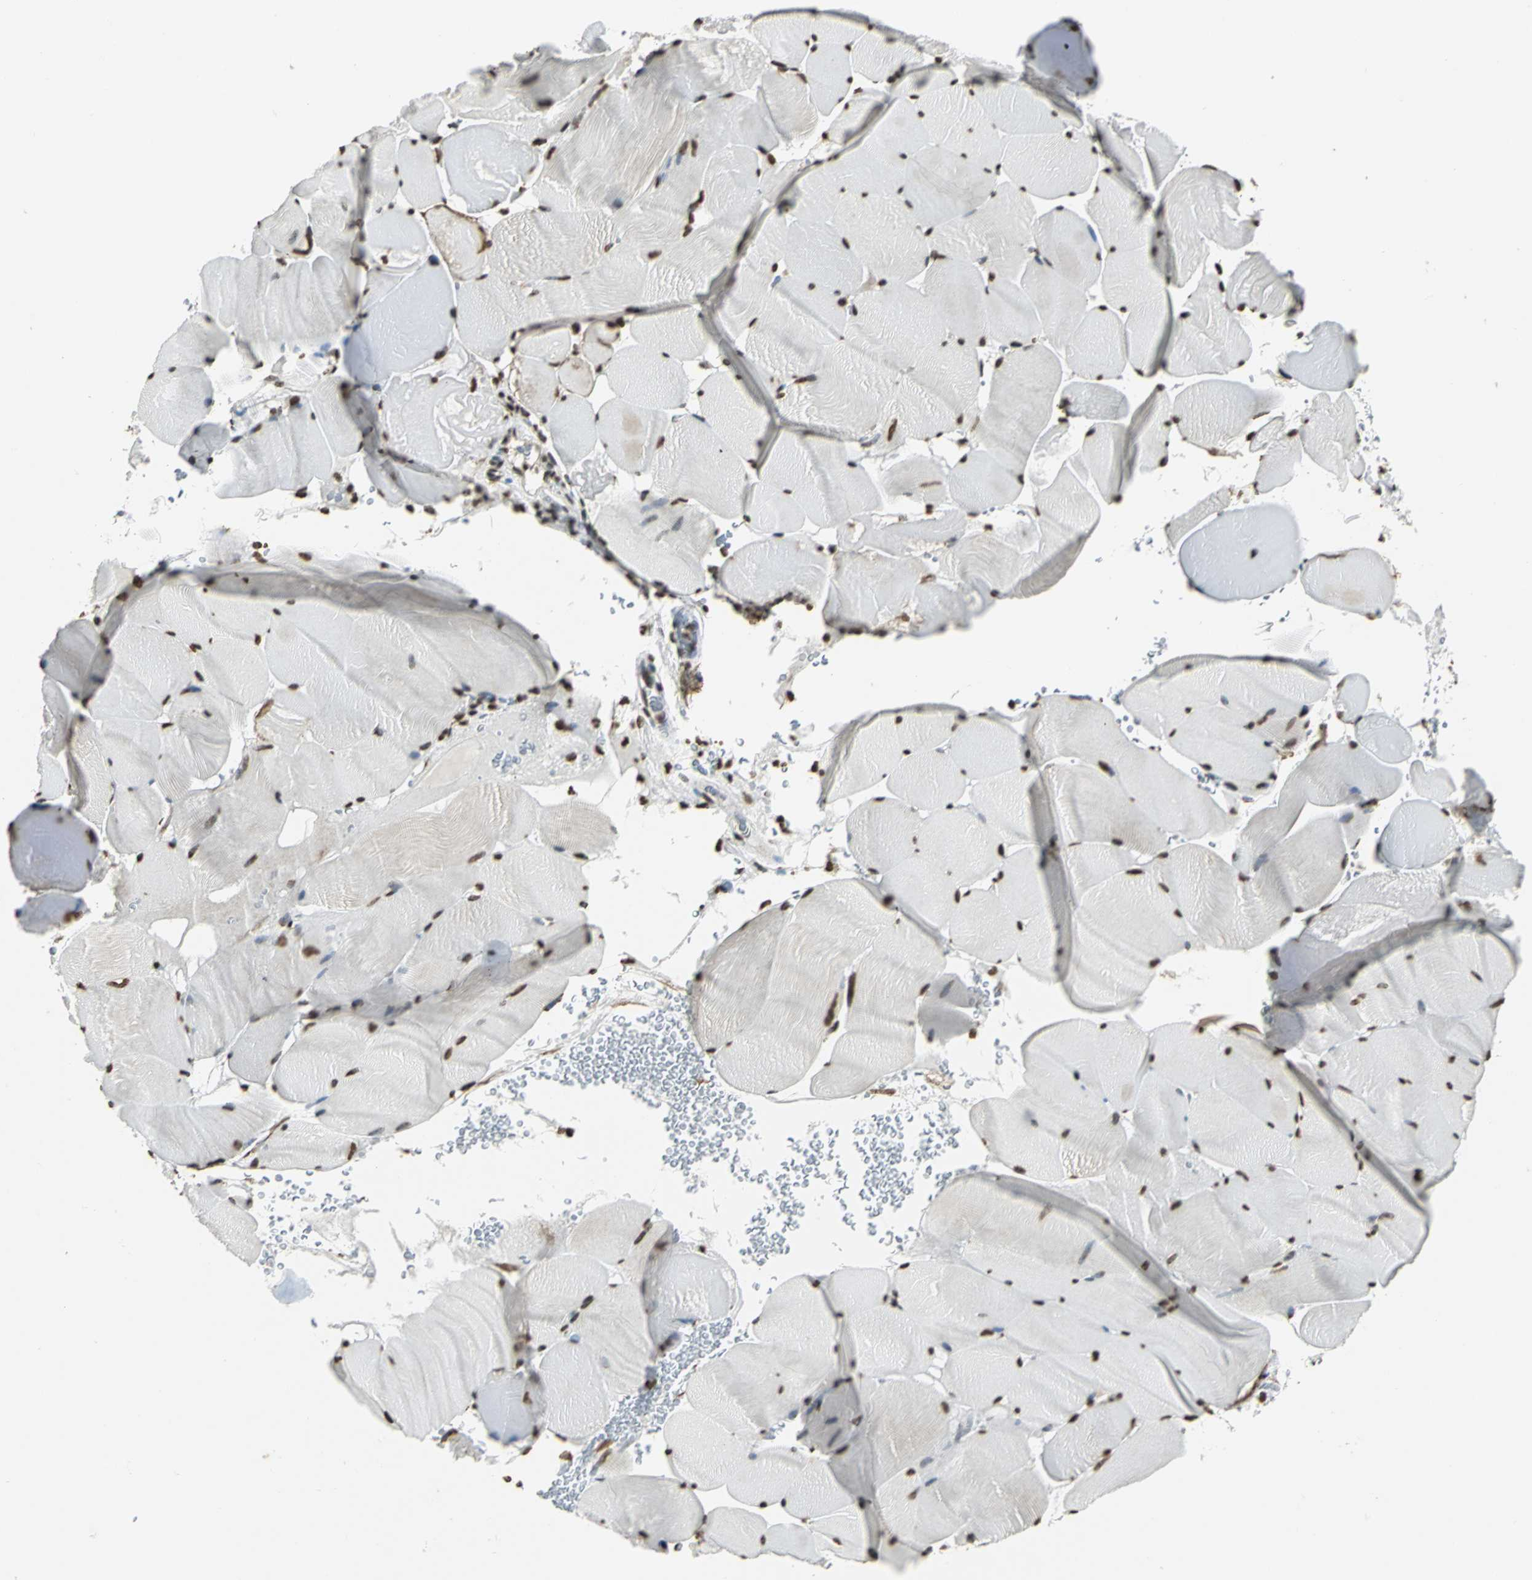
{"staining": {"intensity": "strong", "quantity": ">75%", "location": "nuclear"}, "tissue": "skeletal muscle", "cell_type": "Myocytes", "image_type": "normal", "snomed": [{"axis": "morphology", "description": "Normal tissue, NOS"}, {"axis": "topography", "description": "Skeletal muscle"}], "caption": "Approximately >75% of myocytes in normal human skeletal muscle exhibit strong nuclear protein staining as visualized by brown immunohistochemical staining.", "gene": "MCM4", "patient": {"sex": "male", "age": 62}}